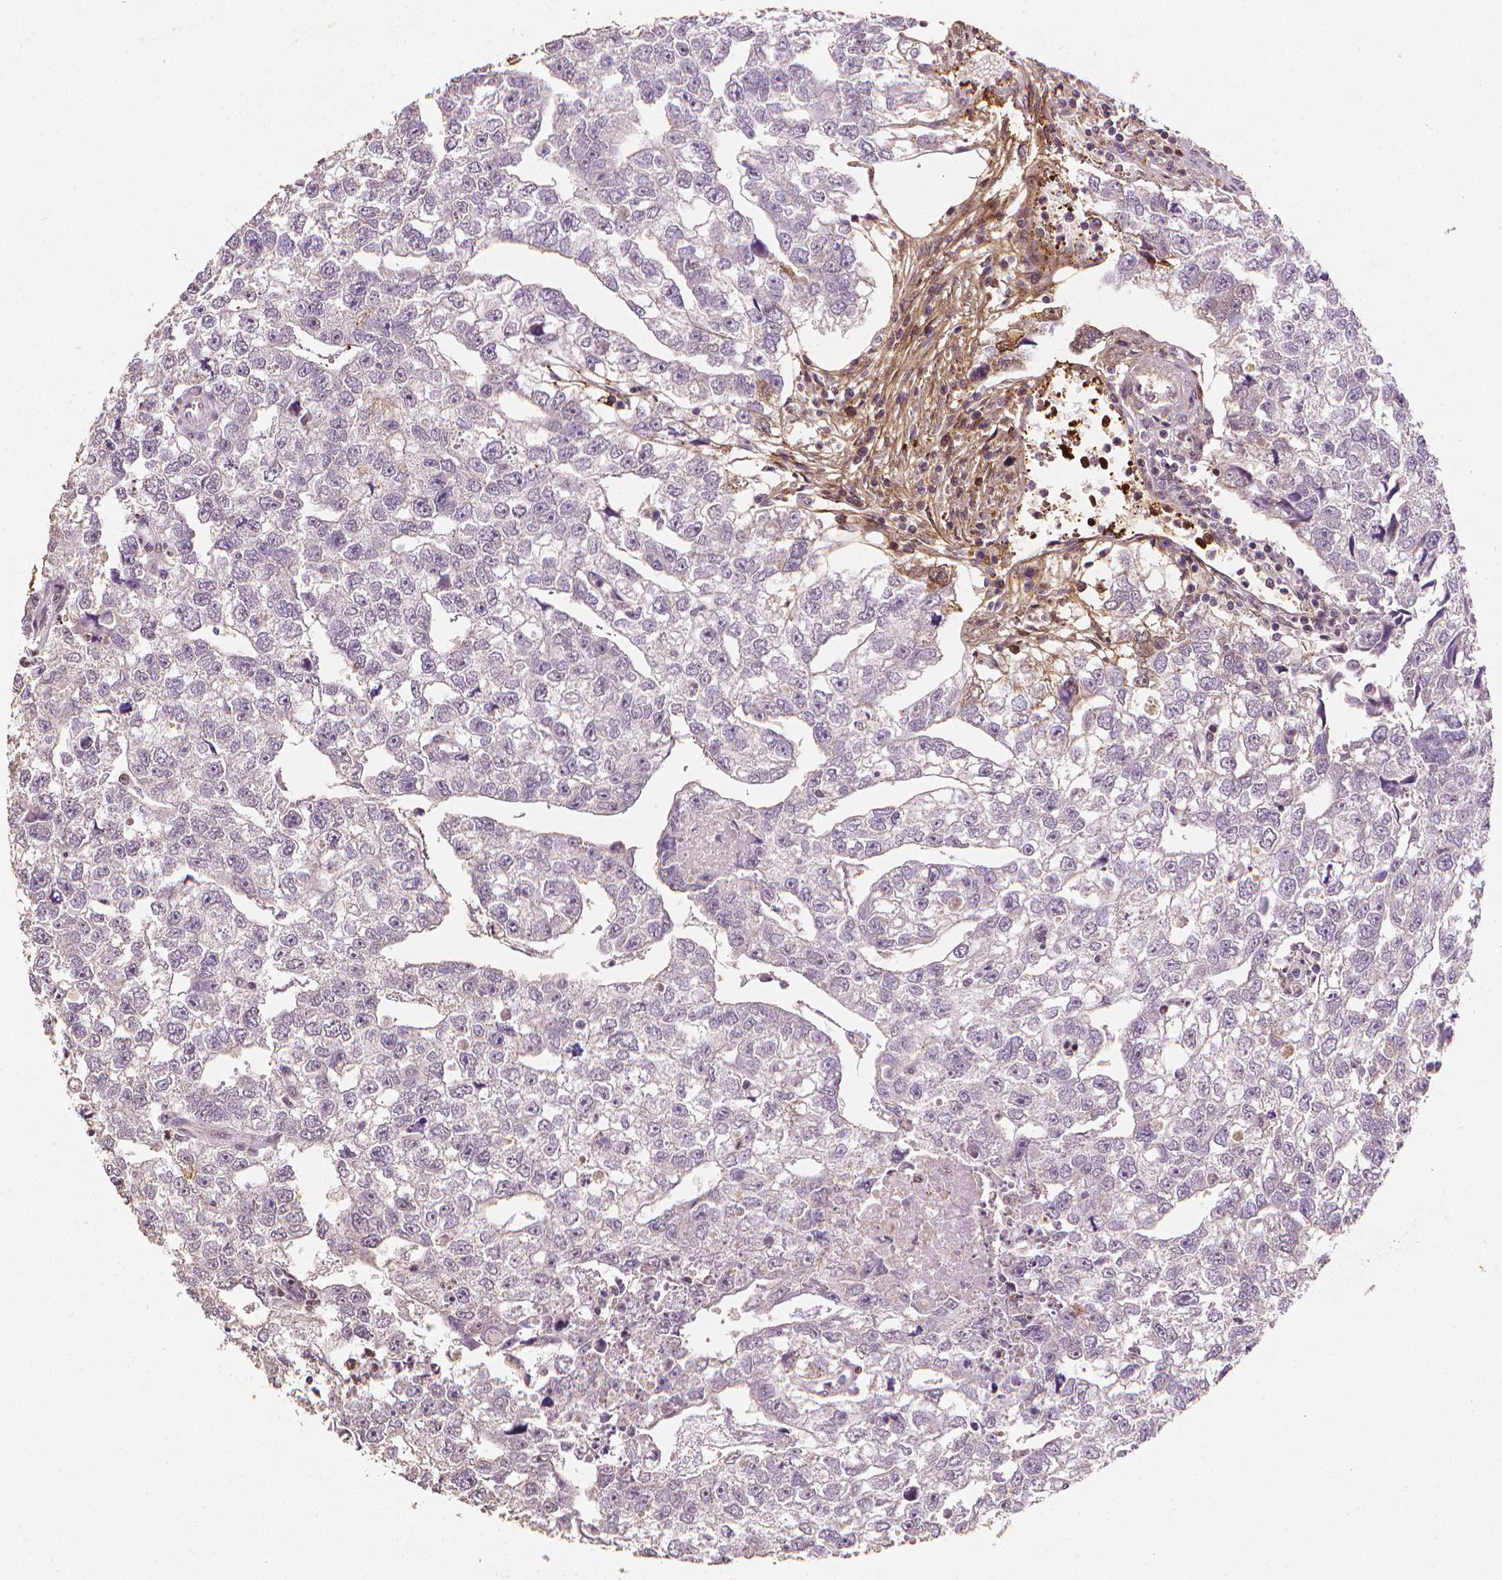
{"staining": {"intensity": "negative", "quantity": "none", "location": "none"}, "tissue": "testis cancer", "cell_type": "Tumor cells", "image_type": "cancer", "snomed": [{"axis": "morphology", "description": "Carcinoma, Embryonal, NOS"}, {"axis": "morphology", "description": "Teratoma, malignant, NOS"}, {"axis": "topography", "description": "Testis"}], "caption": "Human testis malignant teratoma stained for a protein using immunohistochemistry (IHC) demonstrates no expression in tumor cells.", "gene": "DCN", "patient": {"sex": "male", "age": 44}}